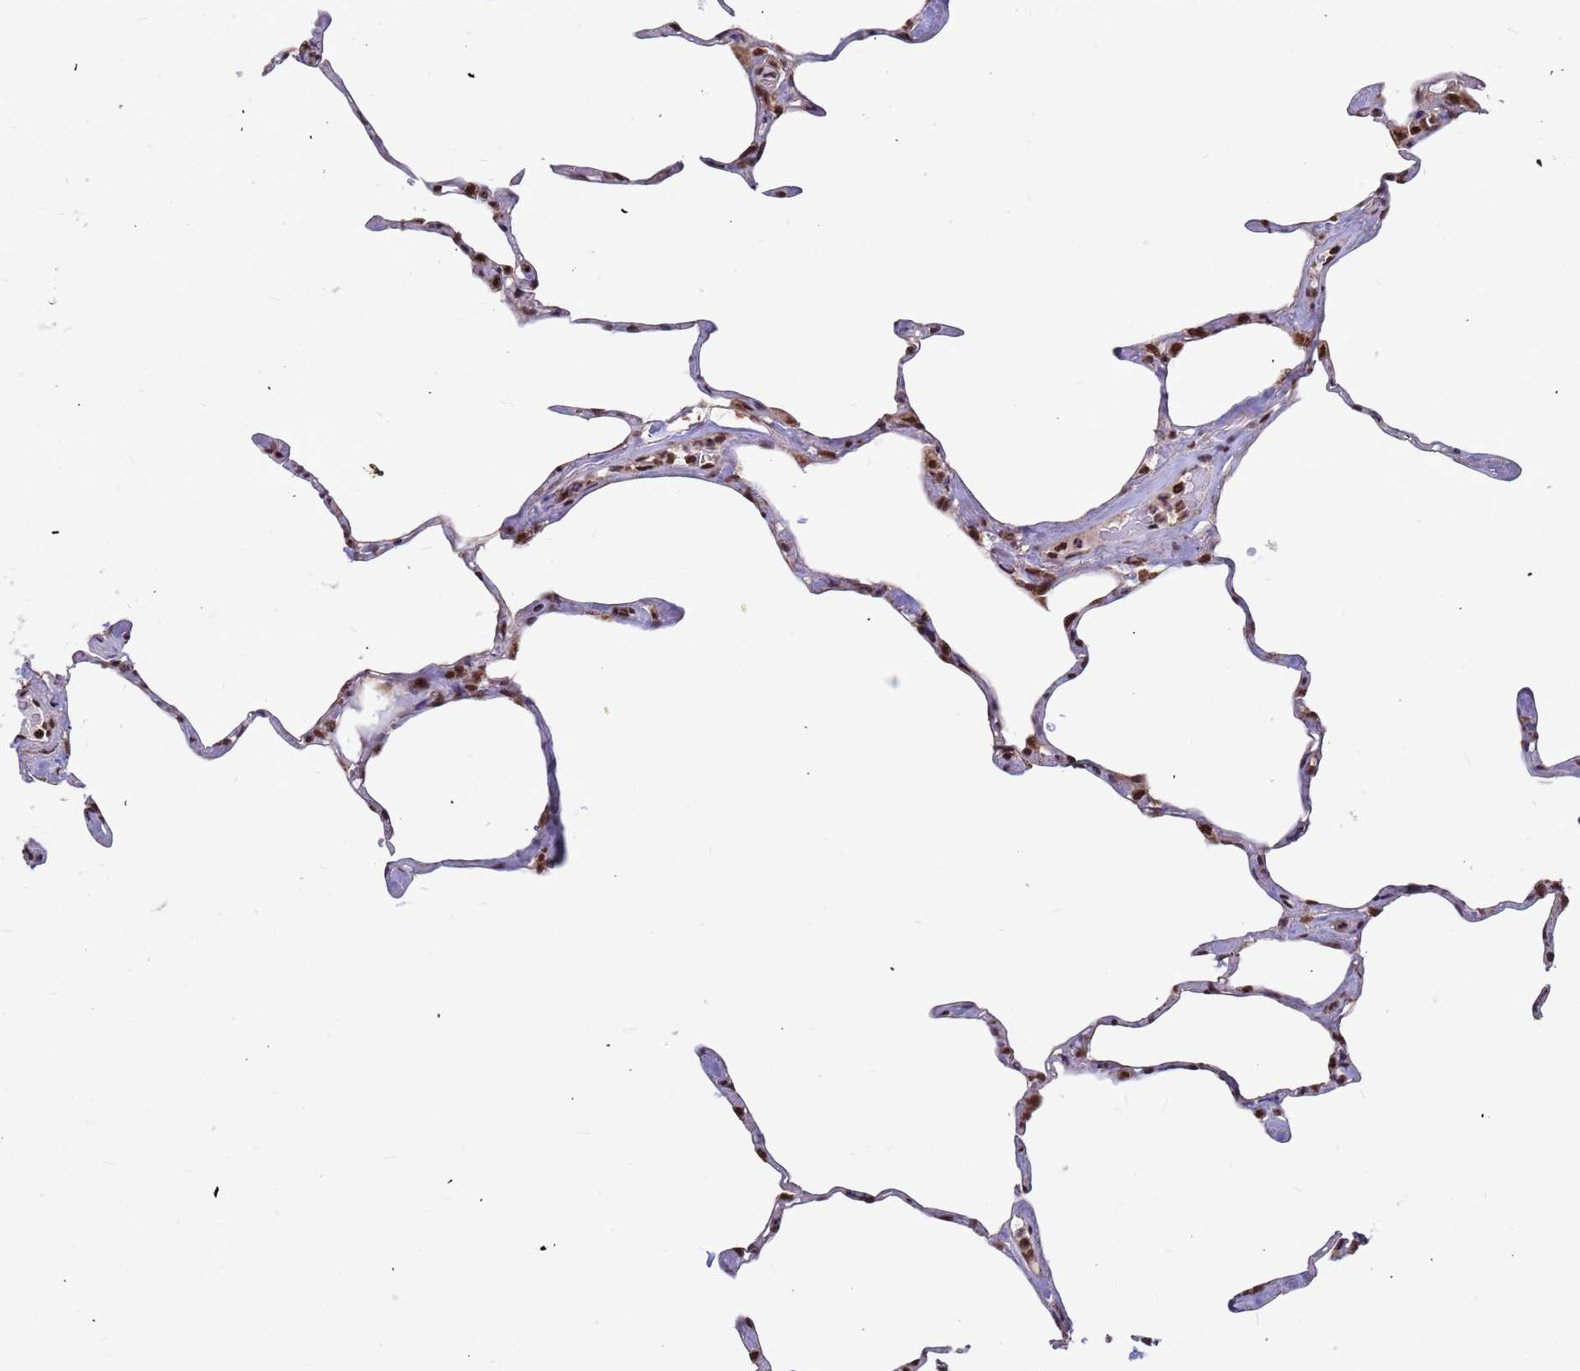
{"staining": {"intensity": "moderate", "quantity": "25%-75%", "location": "cytoplasmic/membranous,nuclear"}, "tissue": "lung", "cell_type": "Alveolar cells", "image_type": "normal", "snomed": [{"axis": "morphology", "description": "Normal tissue, NOS"}, {"axis": "topography", "description": "Lung"}], "caption": "Alveolar cells show medium levels of moderate cytoplasmic/membranous,nuclear staining in approximately 25%-75% of cells in normal human lung.", "gene": "DENND2B", "patient": {"sex": "male", "age": 65}}